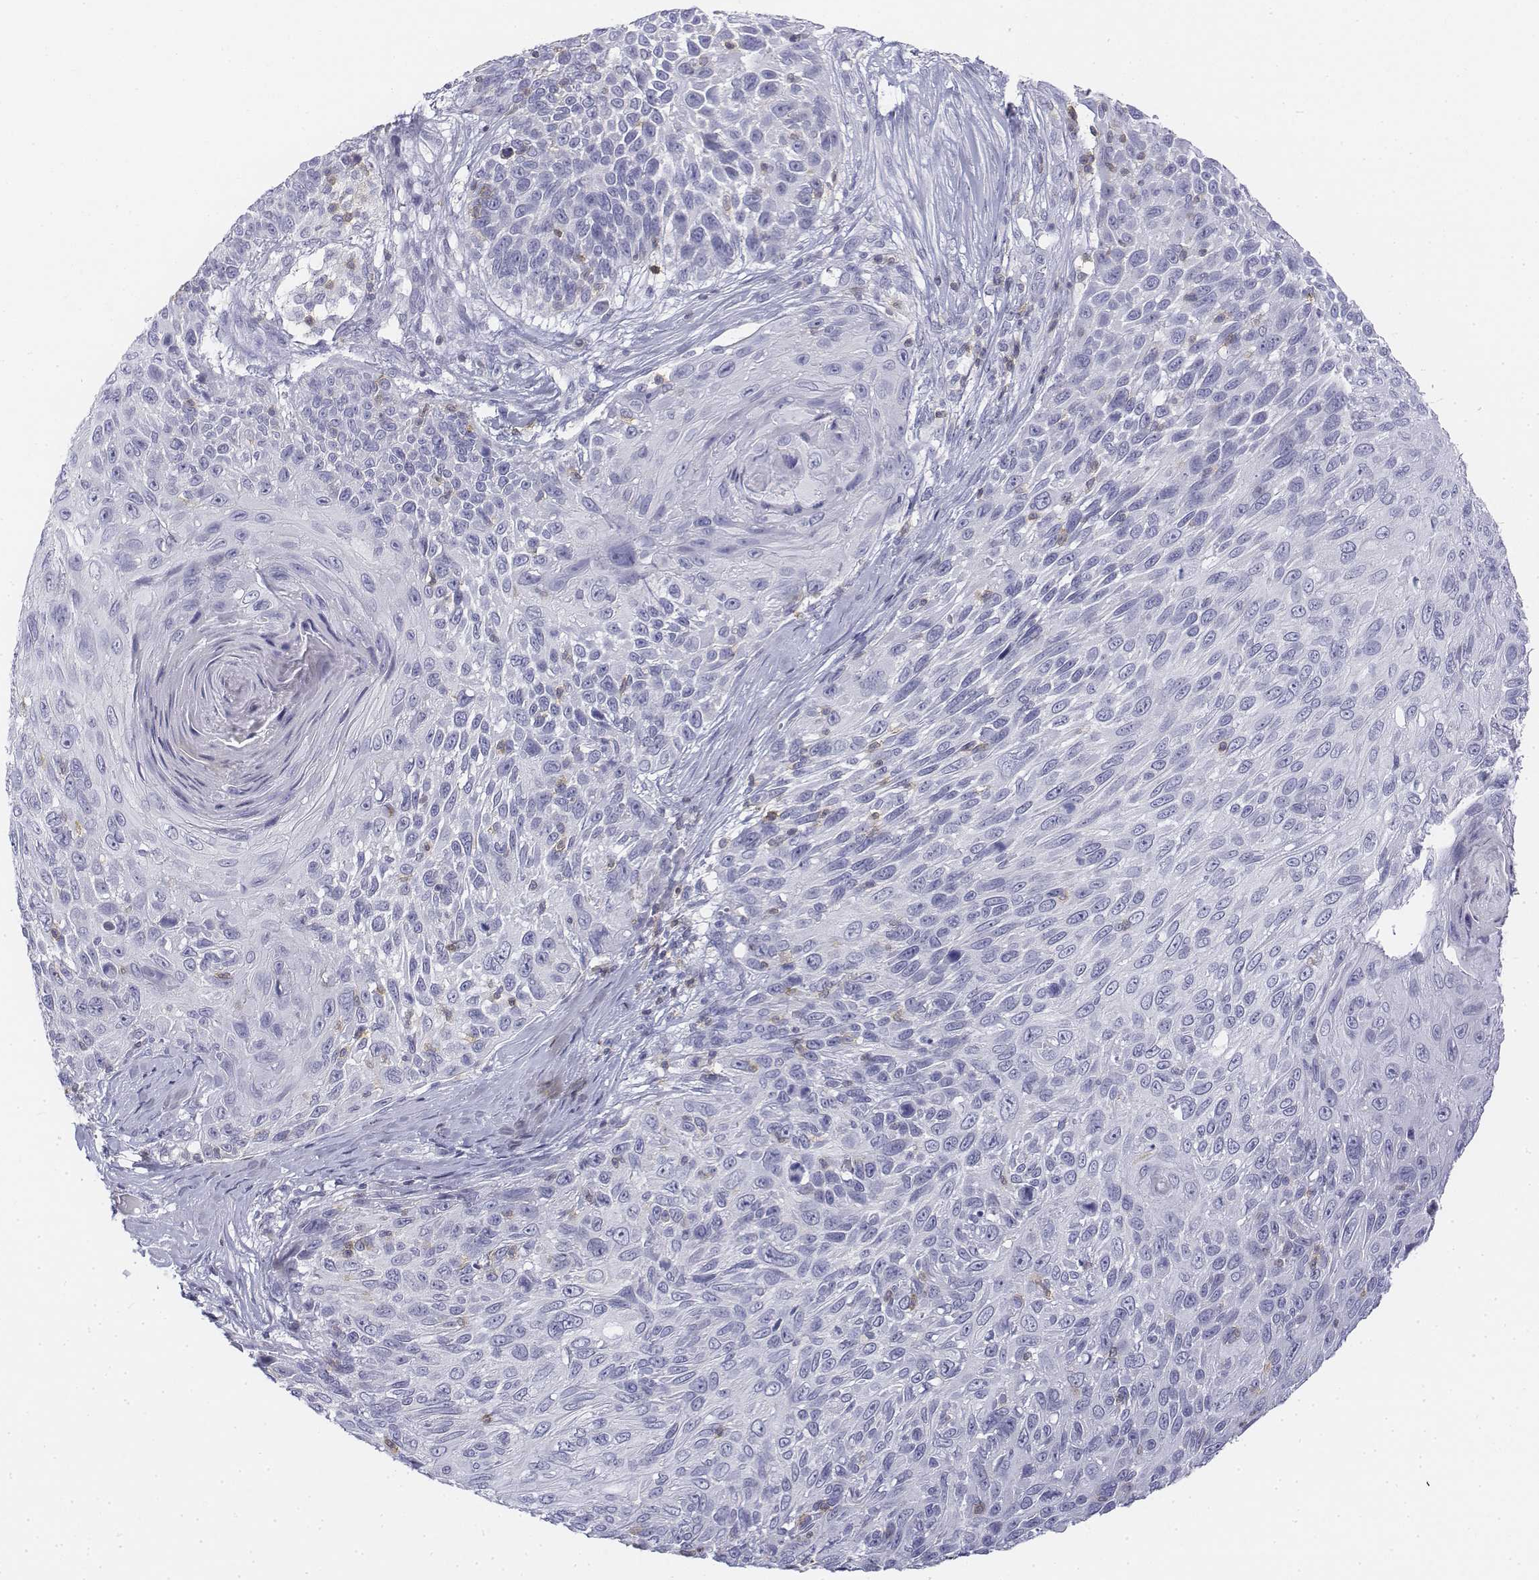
{"staining": {"intensity": "negative", "quantity": "none", "location": "none"}, "tissue": "skin cancer", "cell_type": "Tumor cells", "image_type": "cancer", "snomed": [{"axis": "morphology", "description": "Squamous cell carcinoma, NOS"}, {"axis": "topography", "description": "Skin"}], "caption": "Skin cancer (squamous cell carcinoma) stained for a protein using immunohistochemistry displays no expression tumor cells.", "gene": "CD3E", "patient": {"sex": "male", "age": 92}}